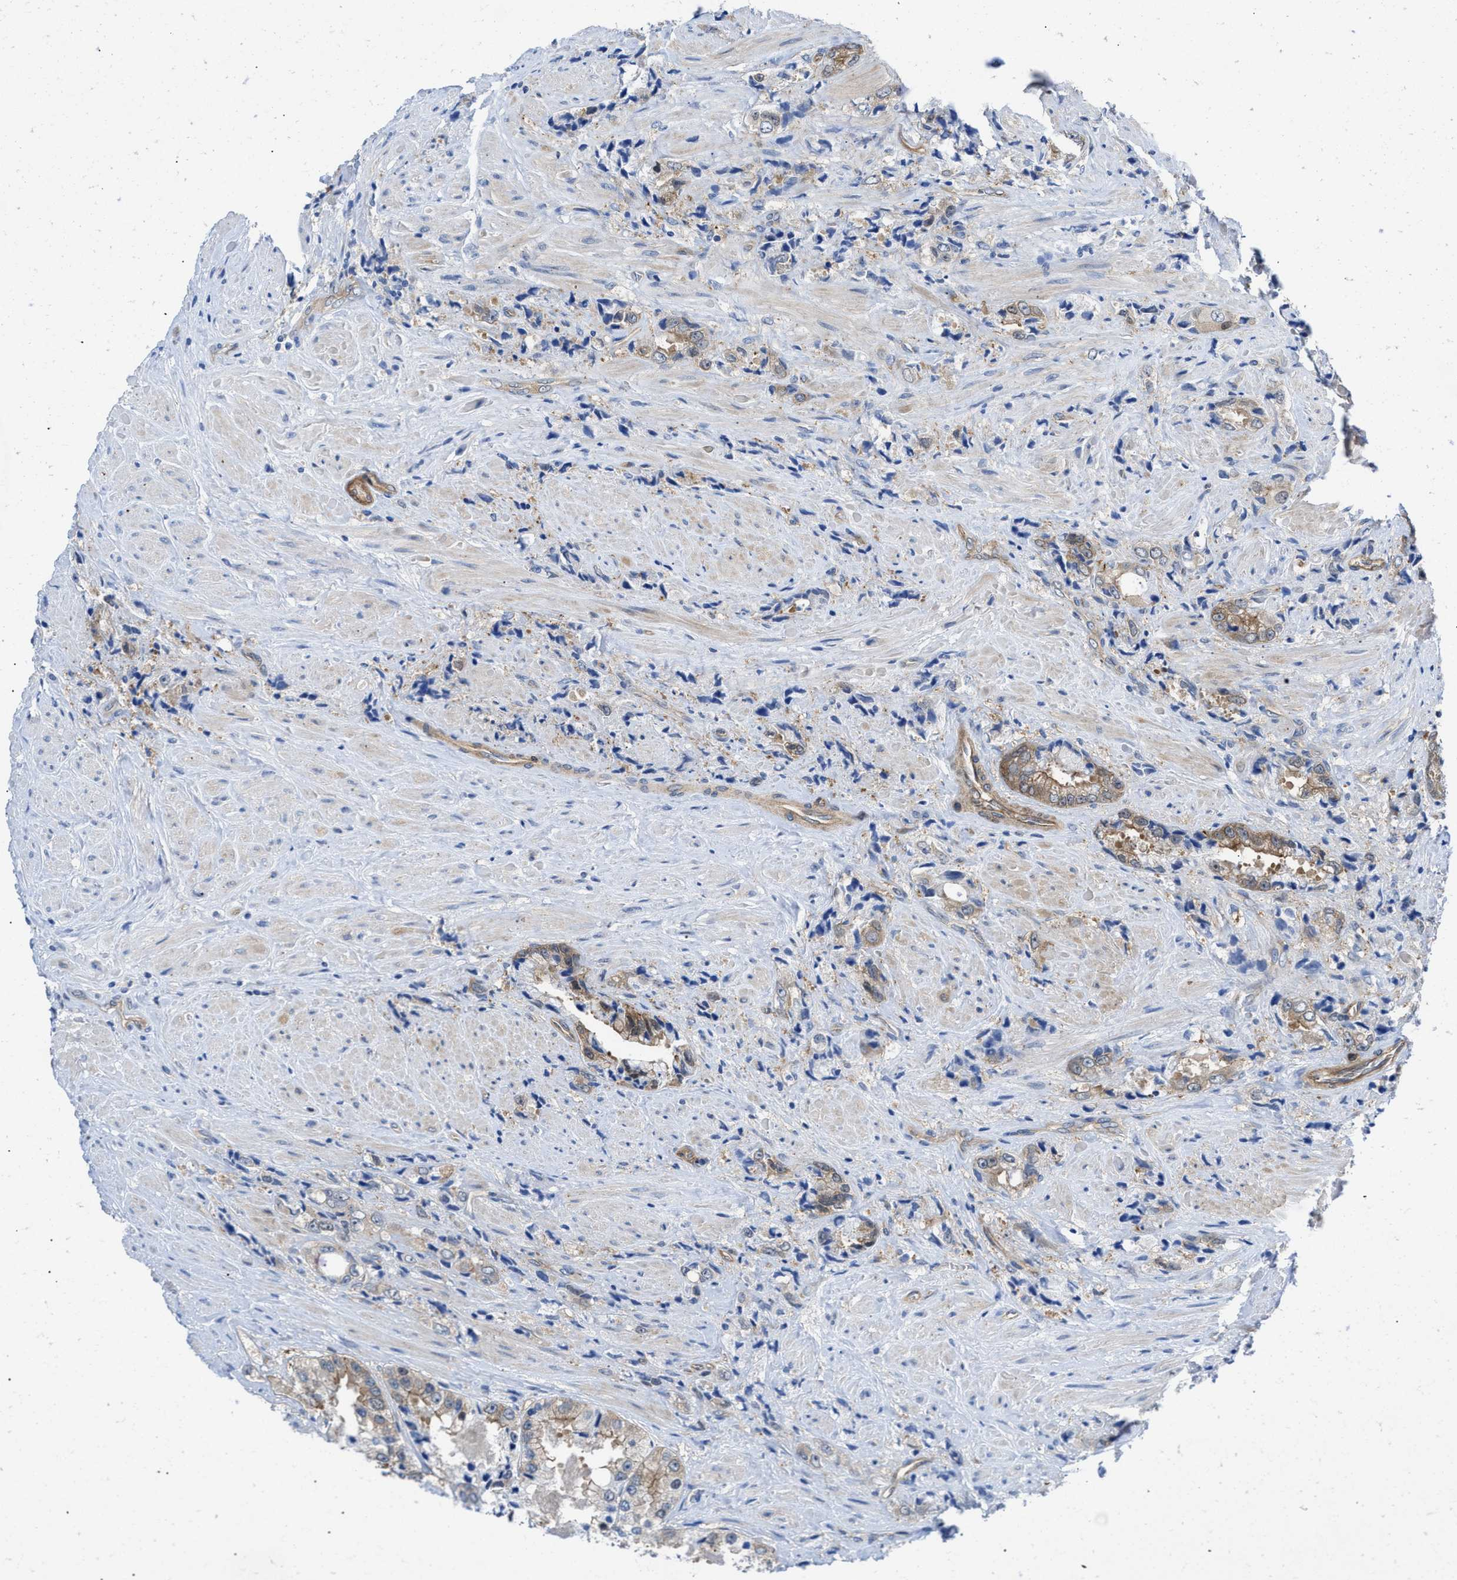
{"staining": {"intensity": "weak", "quantity": "25%-75%", "location": "cytoplasmic/membranous"}, "tissue": "prostate cancer", "cell_type": "Tumor cells", "image_type": "cancer", "snomed": [{"axis": "morphology", "description": "Adenocarcinoma, High grade"}, {"axis": "topography", "description": "Prostate"}], "caption": "Prostate high-grade adenocarcinoma tissue exhibits weak cytoplasmic/membranous positivity in approximately 25%-75% of tumor cells", "gene": "PDLIM5", "patient": {"sex": "male", "age": 61}}